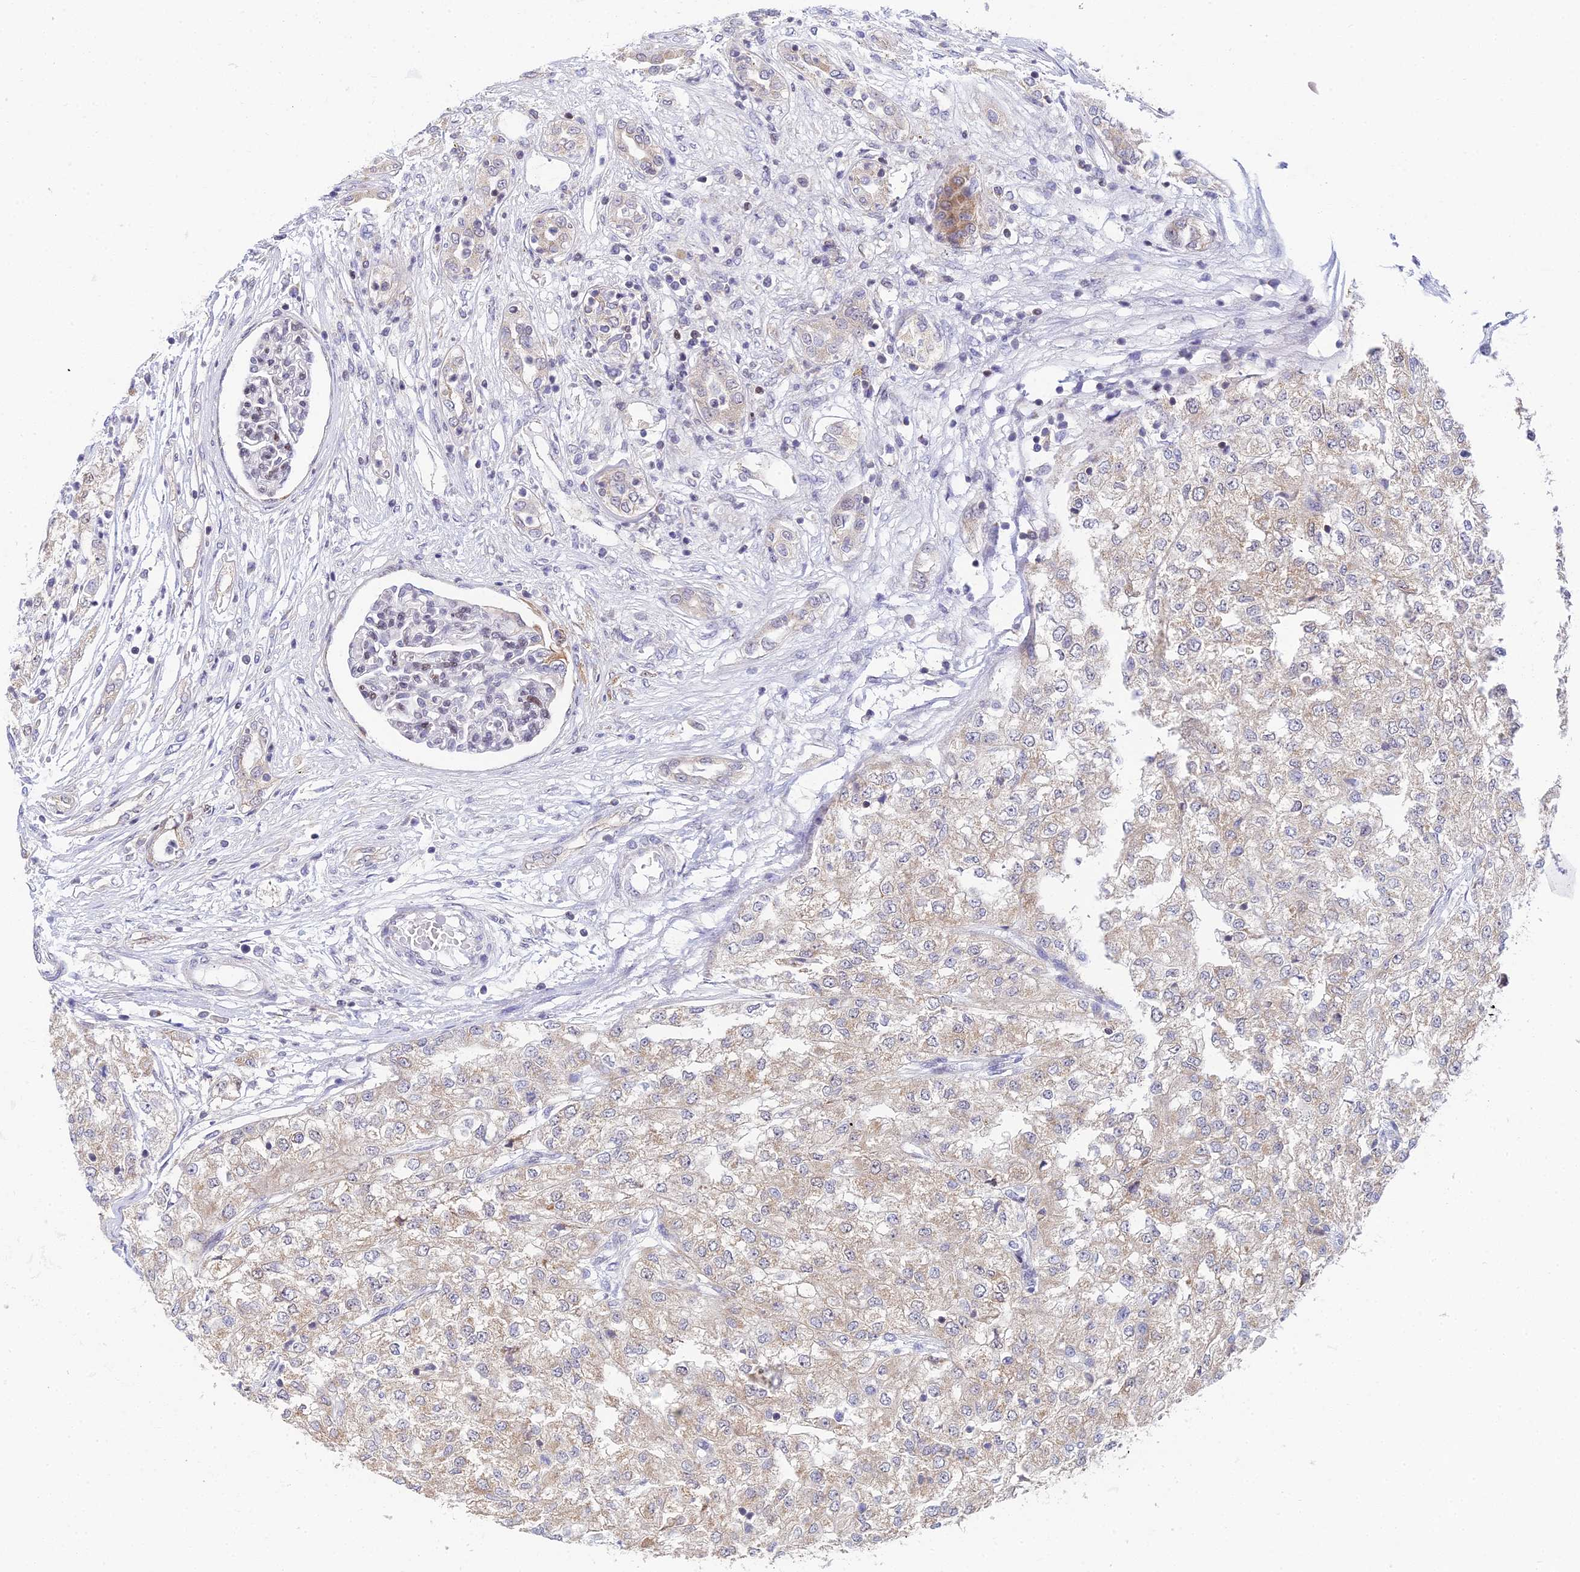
{"staining": {"intensity": "negative", "quantity": "none", "location": "none"}, "tissue": "renal cancer", "cell_type": "Tumor cells", "image_type": "cancer", "snomed": [{"axis": "morphology", "description": "Adenocarcinoma, NOS"}, {"axis": "topography", "description": "Kidney"}], "caption": "A micrograph of renal adenocarcinoma stained for a protein reveals no brown staining in tumor cells.", "gene": "ELOA2", "patient": {"sex": "female", "age": 54}}